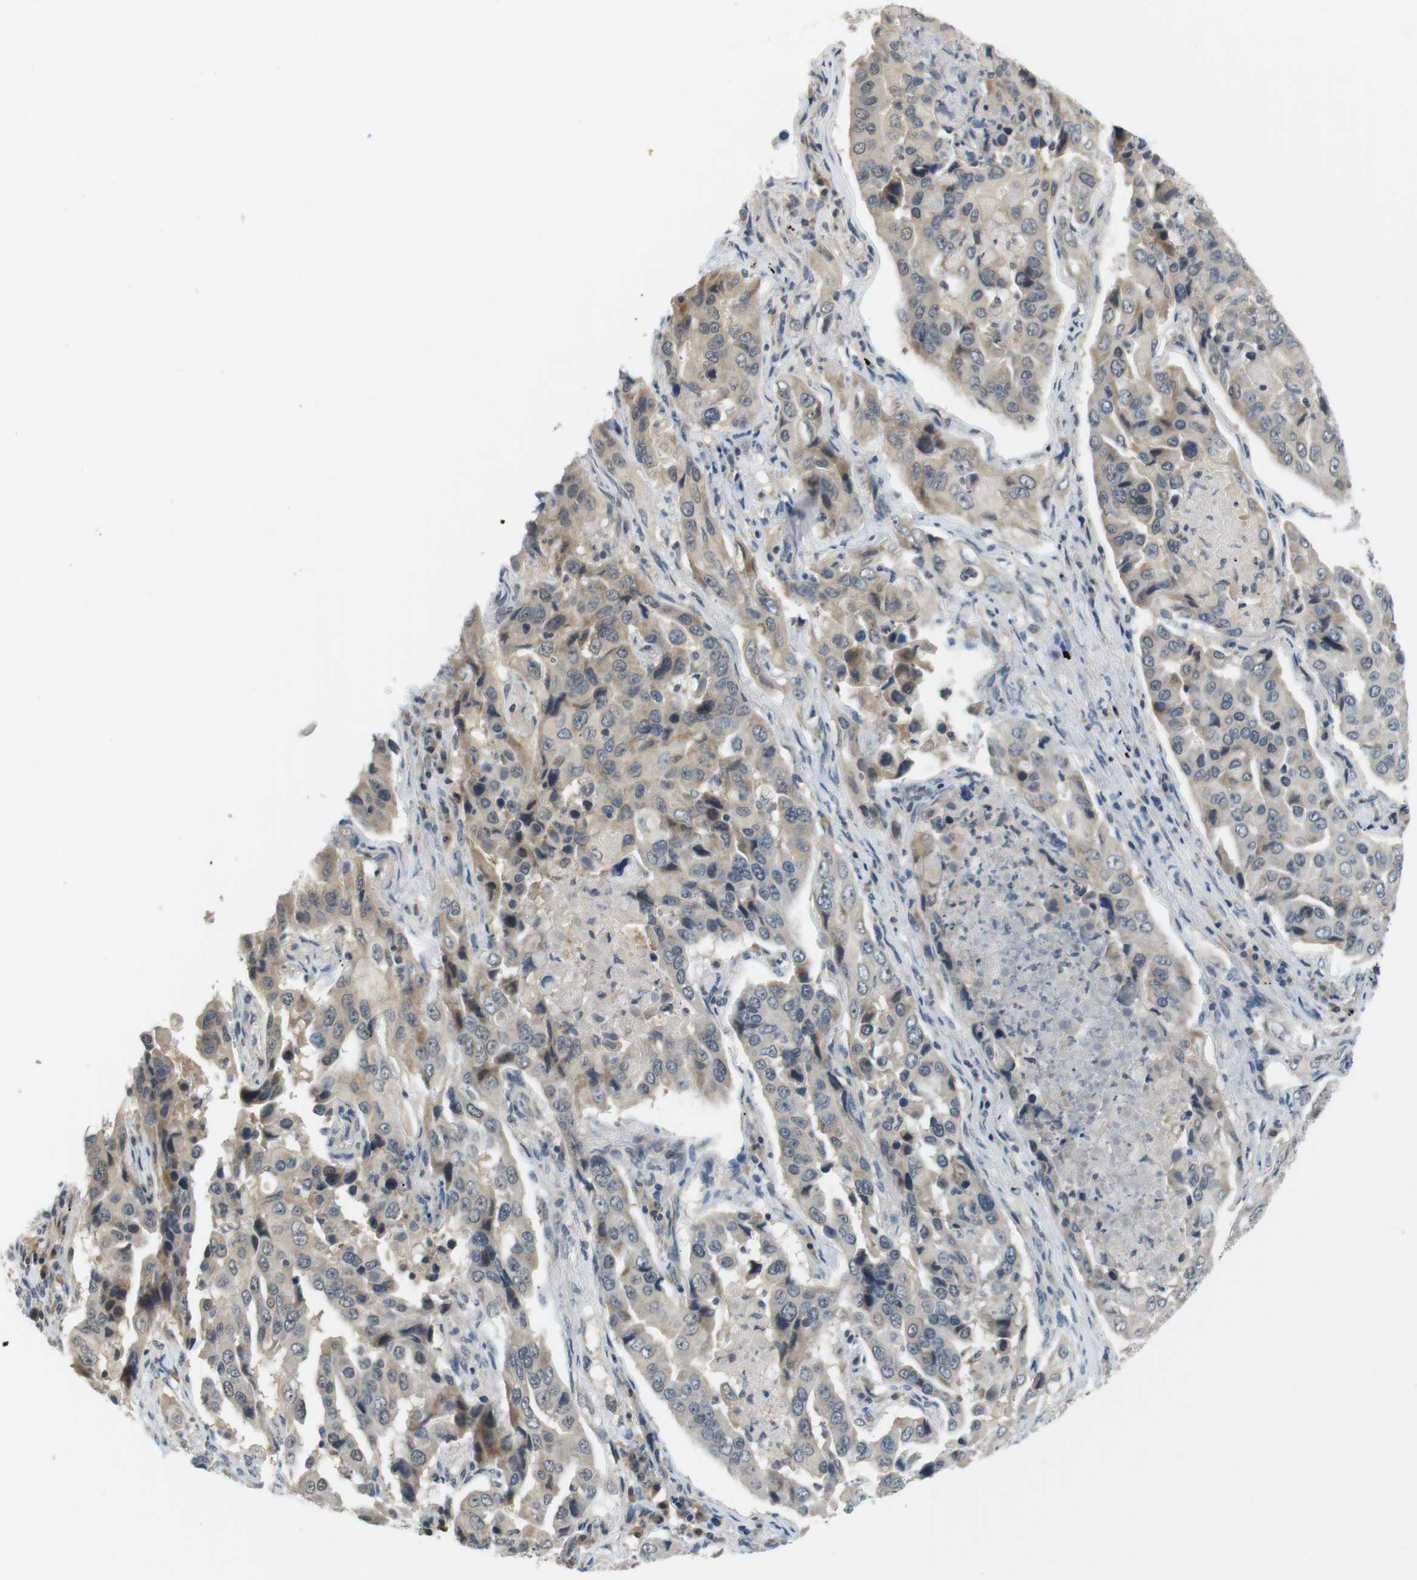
{"staining": {"intensity": "weak", "quantity": "<25%", "location": "cytoplasmic/membranous"}, "tissue": "lung cancer", "cell_type": "Tumor cells", "image_type": "cancer", "snomed": [{"axis": "morphology", "description": "Adenocarcinoma, NOS"}, {"axis": "topography", "description": "Lung"}], "caption": "Tumor cells are negative for brown protein staining in lung adenocarcinoma.", "gene": "WNT7A", "patient": {"sex": "female", "age": 65}}